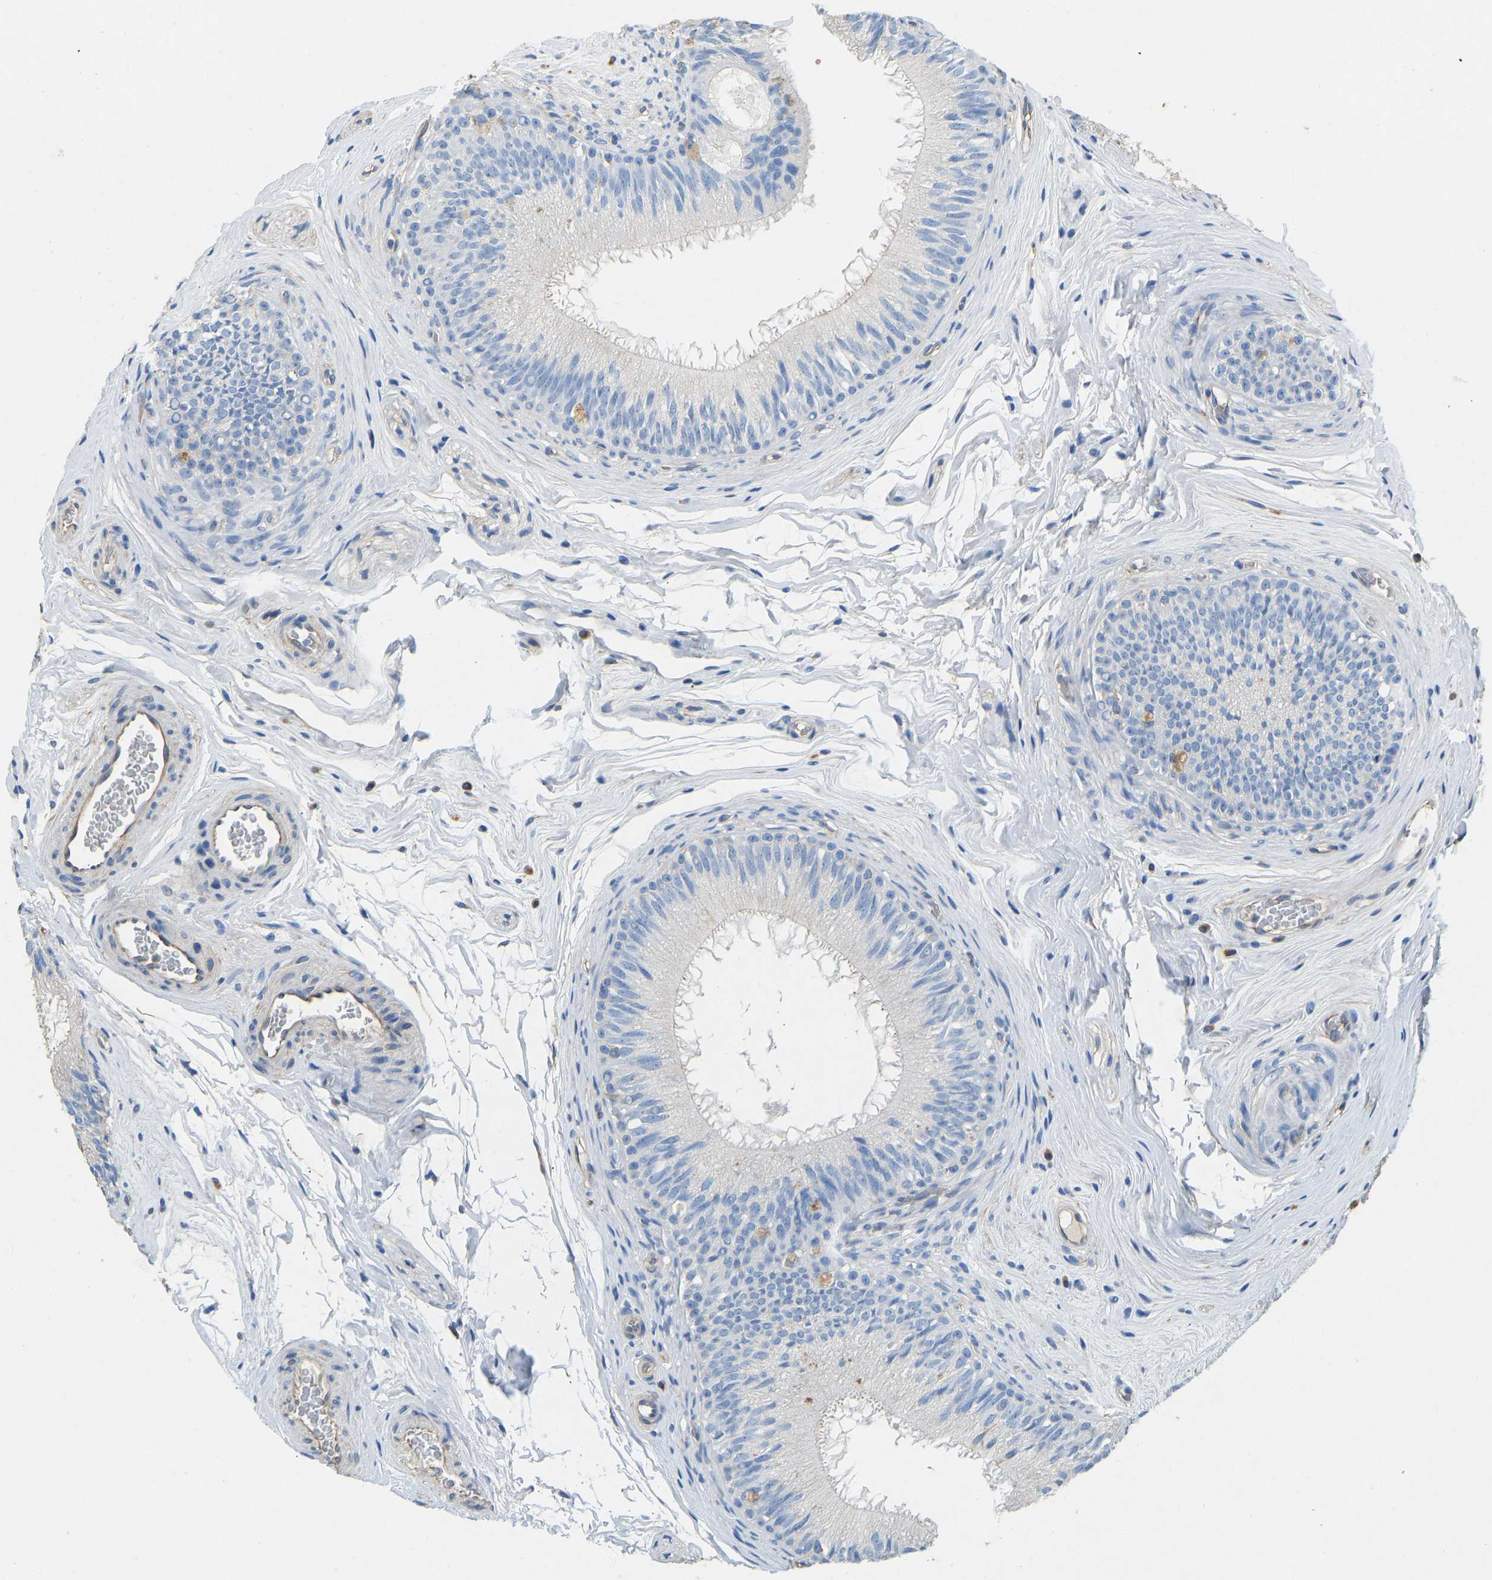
{"staining": {"intensity": "negative", "quantity": "none", "location": "none"}, "tissue": "epididymis", "cell_type": "Glandular cells", "image_type": "normal", "snomed": [{"axis": "morphology", "description": "Normal tissue, NOS"}, {"axis": "topography", "description": "Testis"}, {"axis": "topography", "description": "Epididymis"}], "caption": "High power microscopy micrograph of an immunohistochemistry (IHC) image of unremarkable epididymis, revealing no significant staining in glandular cells.", "gene": "TECTA", "patient": {"sex": "male", "age": 36}}